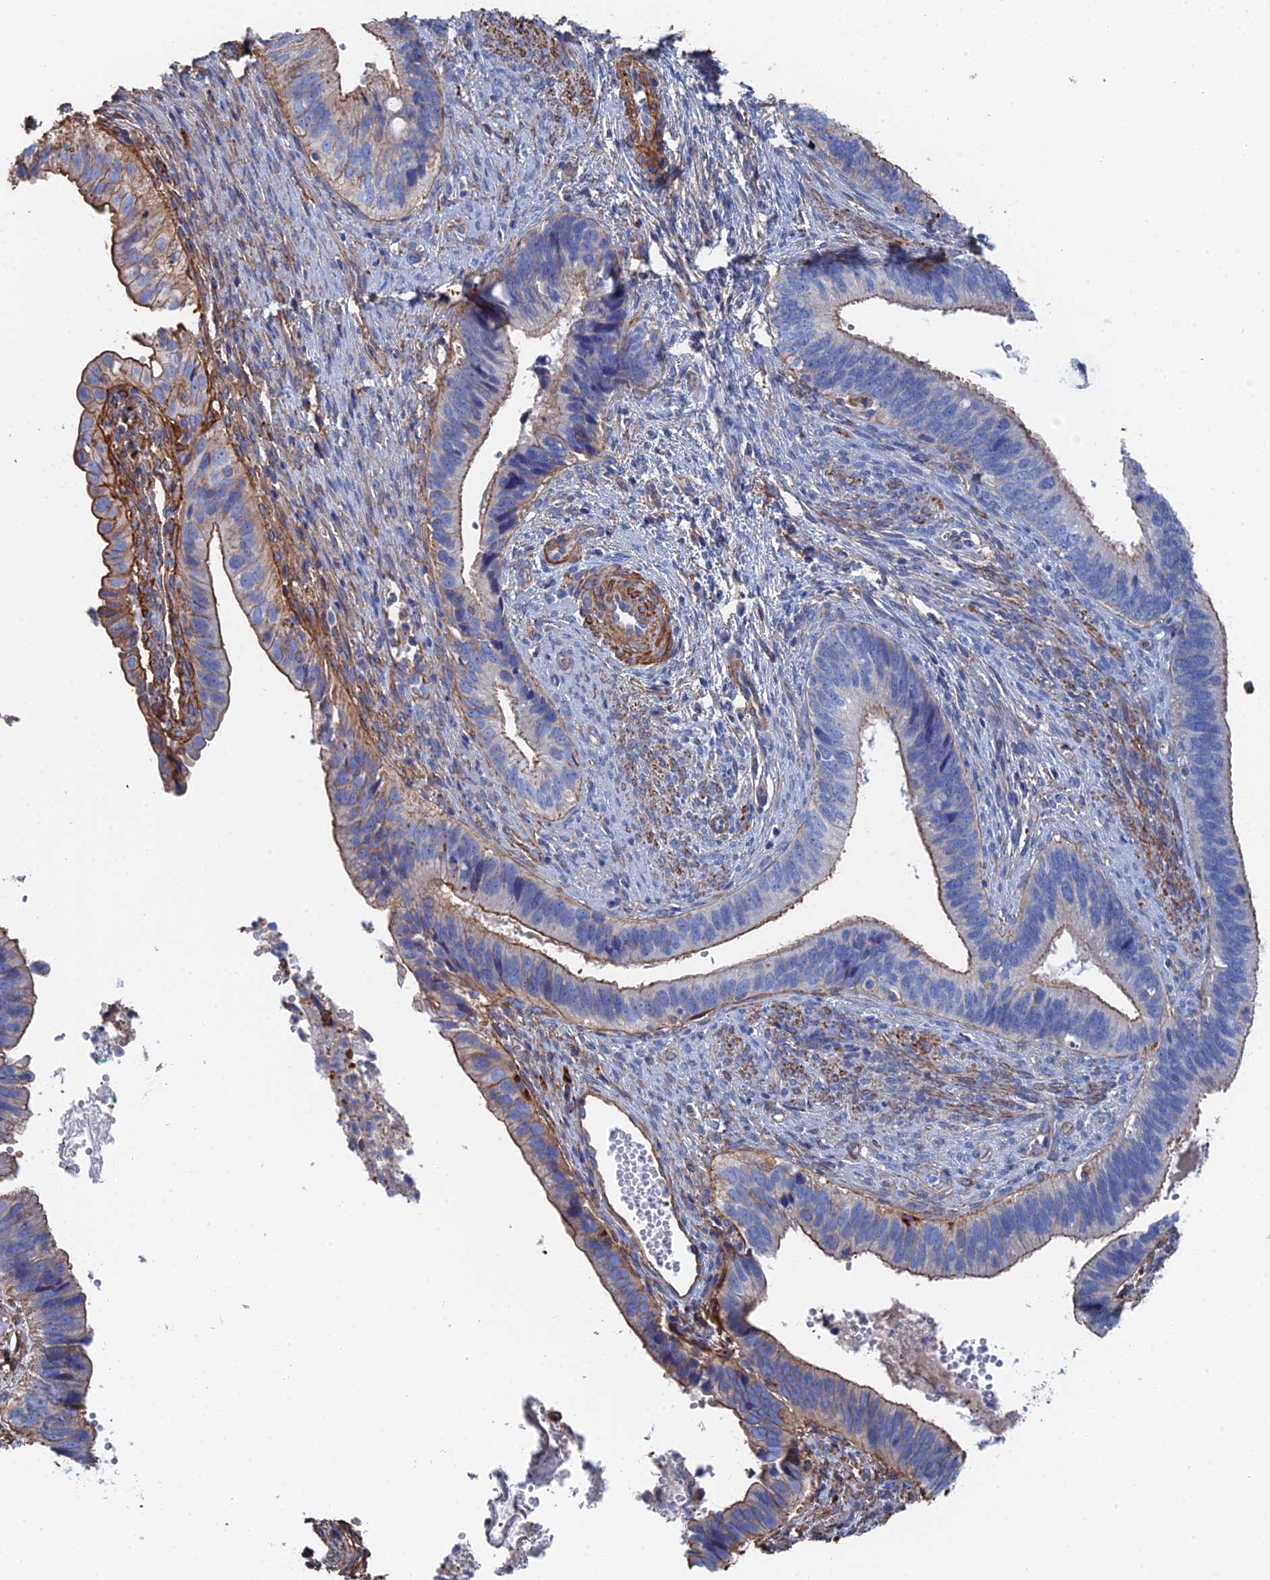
{"staining": {"intensity": "moderate", "quantity": "25%-75%", "location": "cytoplasmic/membranous"}, "tissue": "cervical cancer", "cell_type": "Tumor cells", "image_type": "cancer", "snomed": [{"axis": "morphology", "description": "Adenocarcinoma, NOS"}, {"axis": "topography", "description": "Cervix"}], "caption": "Protein expression analysis of adenocarcinoma (cervical) shows moderate cytoplasmic/membranous expression in about 25%-75% of tumor cells.", "gene": "STRA6", "patient": {"sex": "female", "age": 42}}